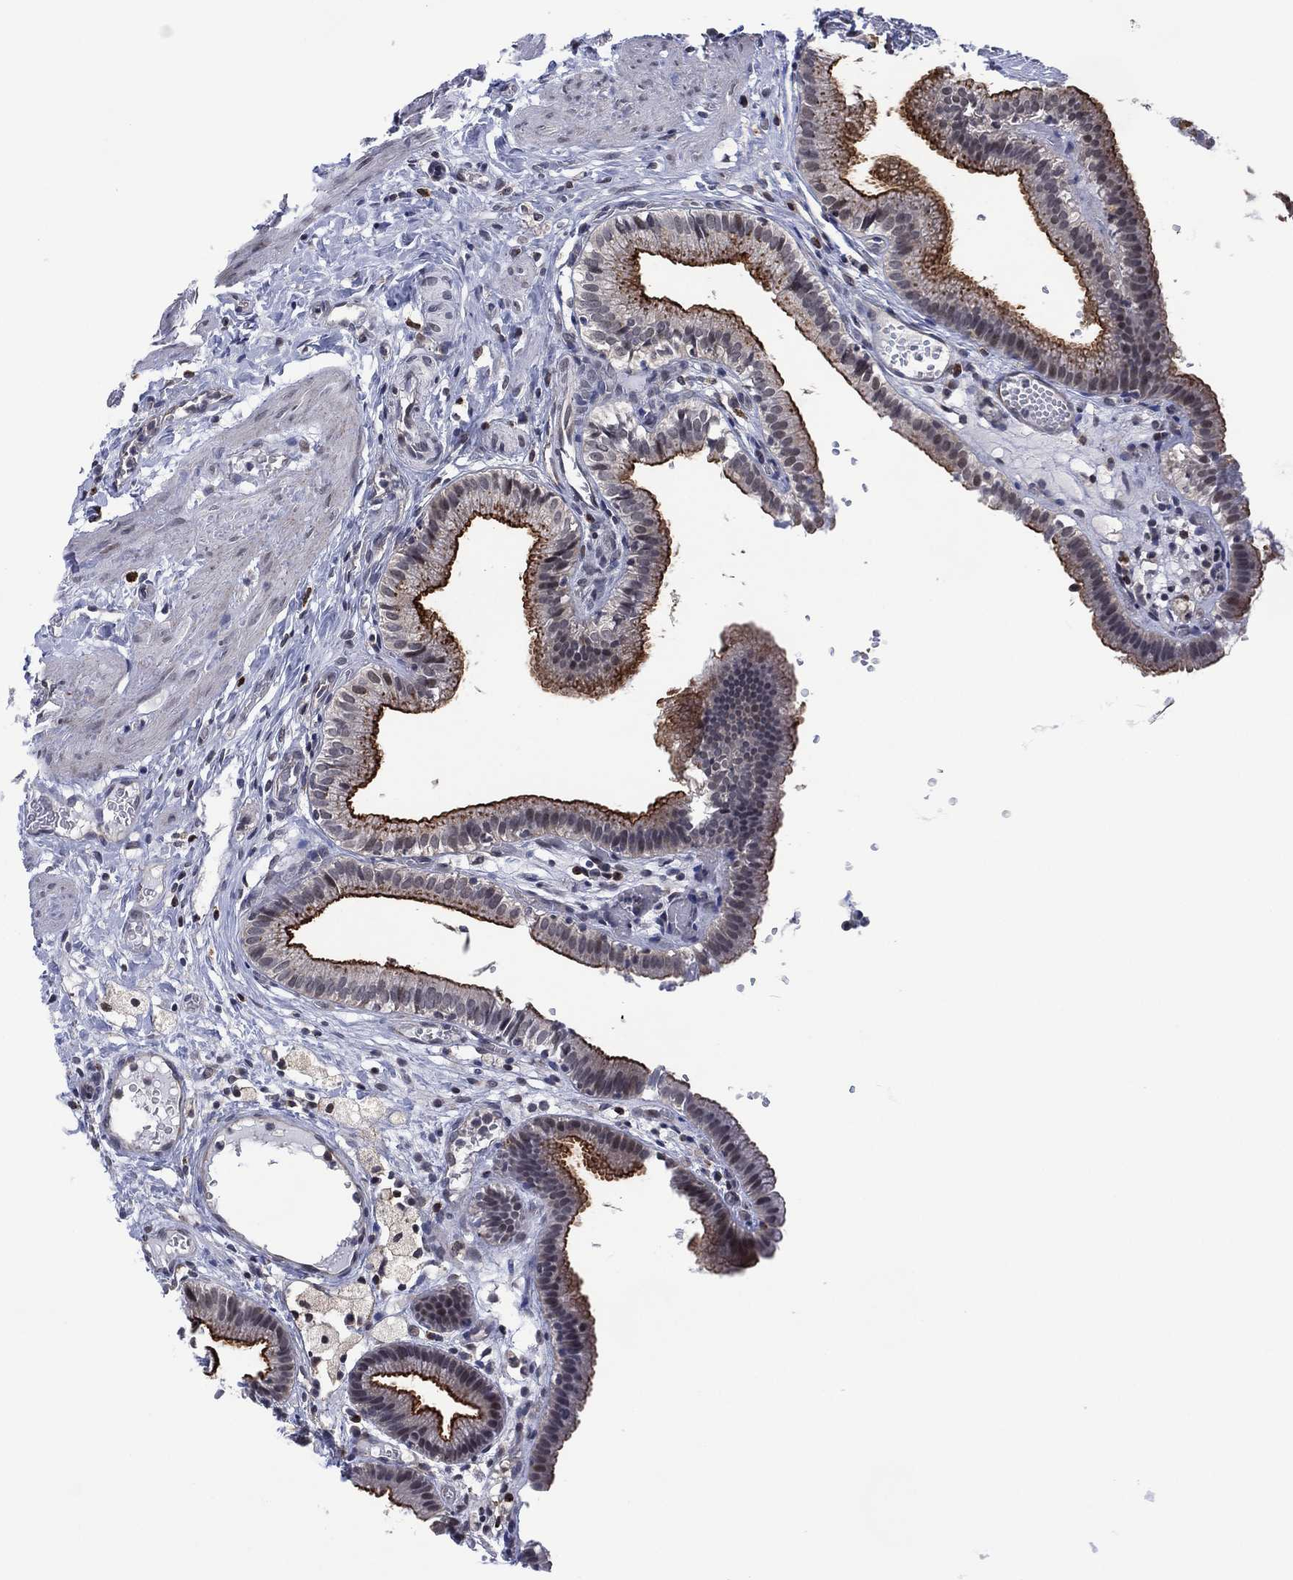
{"staining": {"intensity": "strong", "quantity": "25%-75%", "location": "cytoplasmic/membranous"}, "tissue": "gallbladder", "cell_type": "Glandular cells", "image_type": "normal", "snomed": [{"axis": "morphology", "description": "Normal tissue, NOS"}, {"axis": "topography", "description": "Gallbladder"}], "caption": "Strong cytoplasmic/membranous positivity for a protein is appreciated in approximately 25%-75% of glandular cells of benign gallbladder using immunohistochemistry (IHC).", "gene": "DPP4", "patient": {"sex": "female", "age": 24}}